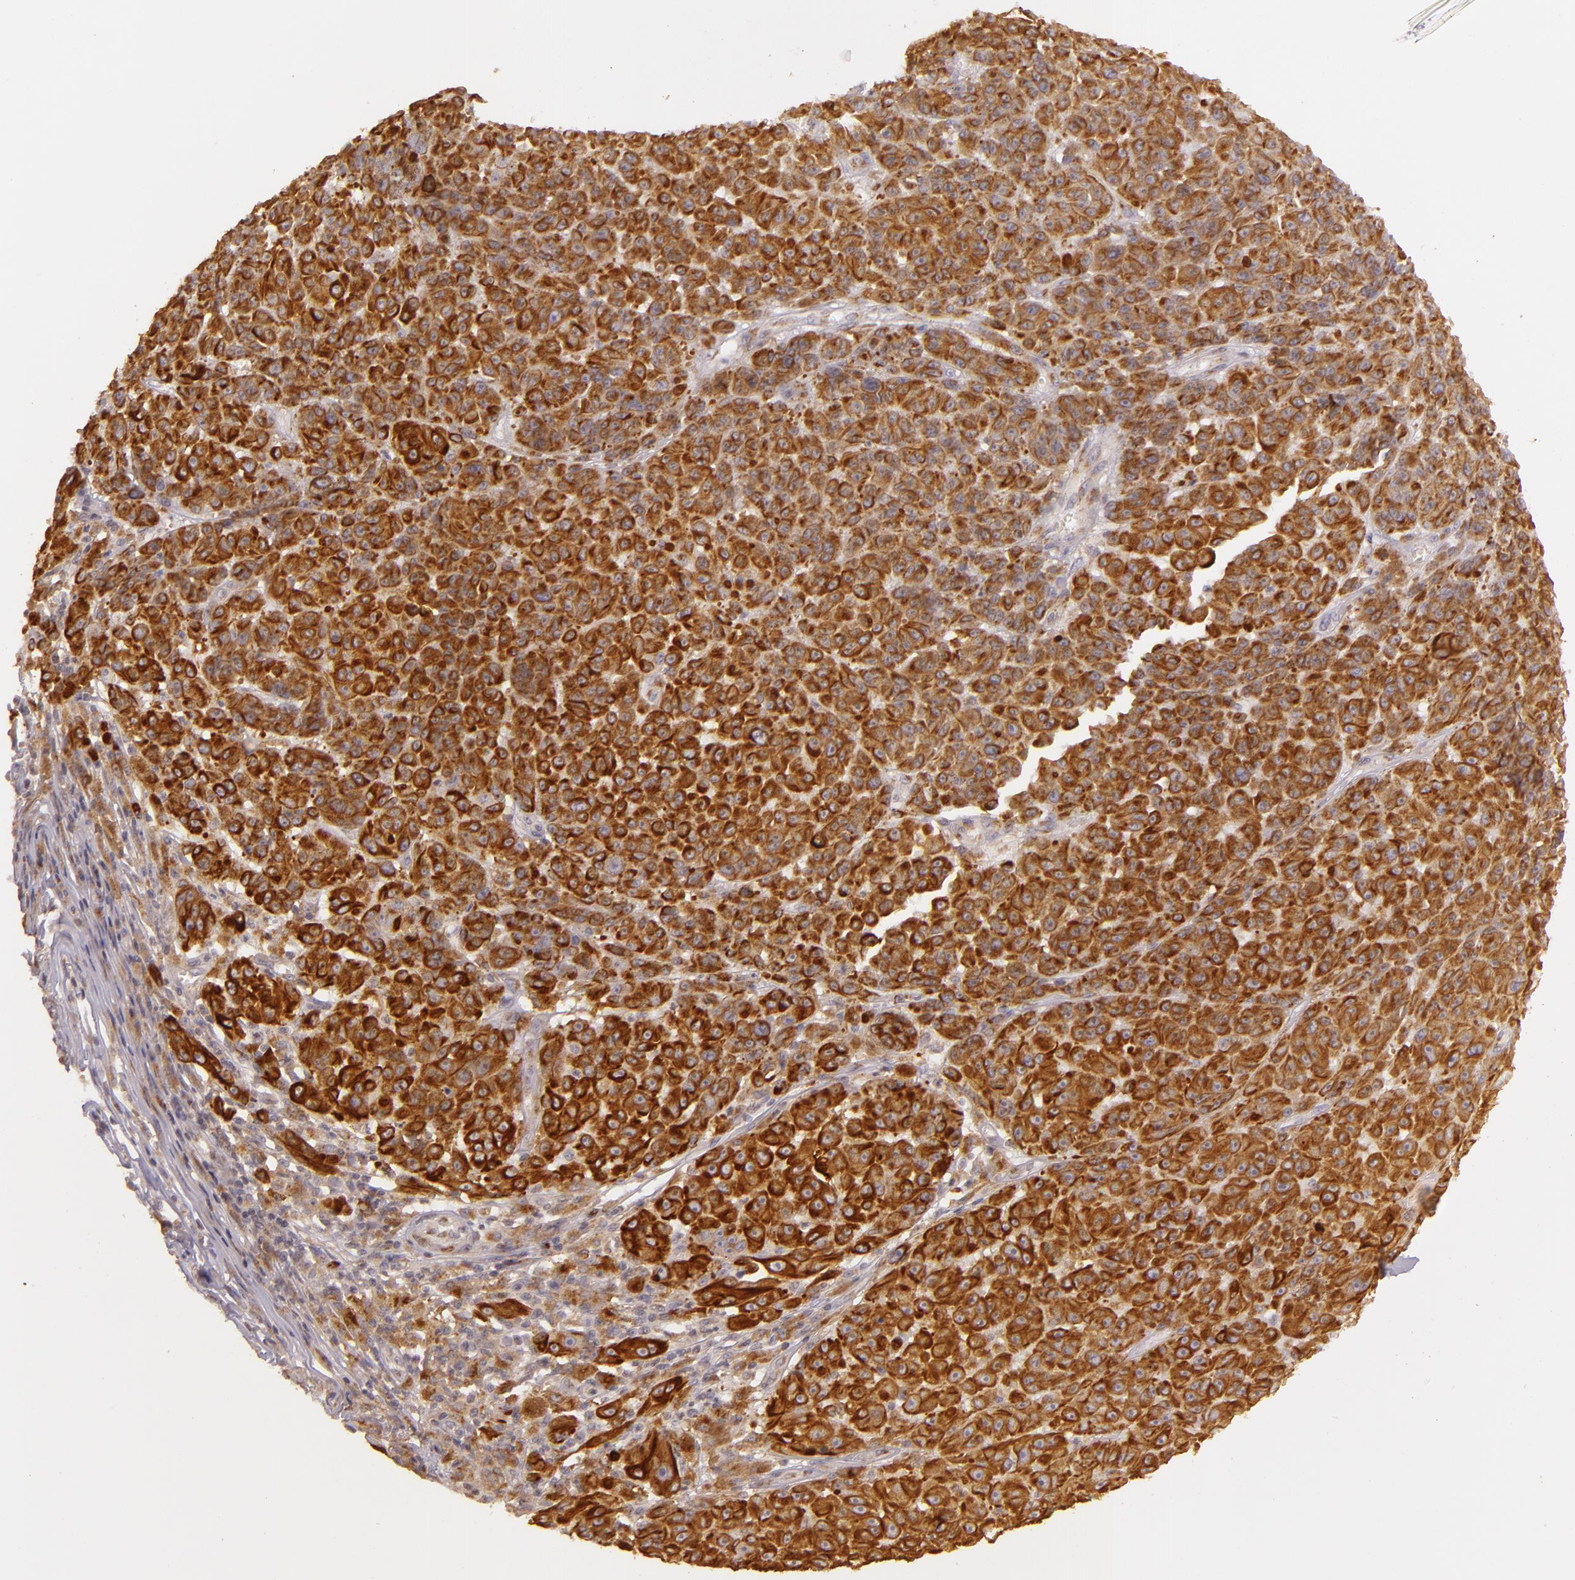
{"staining": {"intensity": "strong", "quantity": ">75%", "location": "cytoplasmic/membranous"}, "tissue": "melanoma", "cell_type": "Tumor cells", "image_type": "cancer", "snomed": [{"axis": "morphology", "description": "Malignant melanoma, NOS"}, {"axis": "topography", "description": "Skin"}], "caption": "High-power microscopy captured an immunohistochemistry (IHC) histopathology image of malignant melanoma, revealing strong cytoplasmic/membranous staining in approximately >75% of tumor cells. Ihc stains the protein of interest in brown and the nuclei are stained blue.", "gene": "LGMN", "patient": {"sex": "male", "age": 64}}